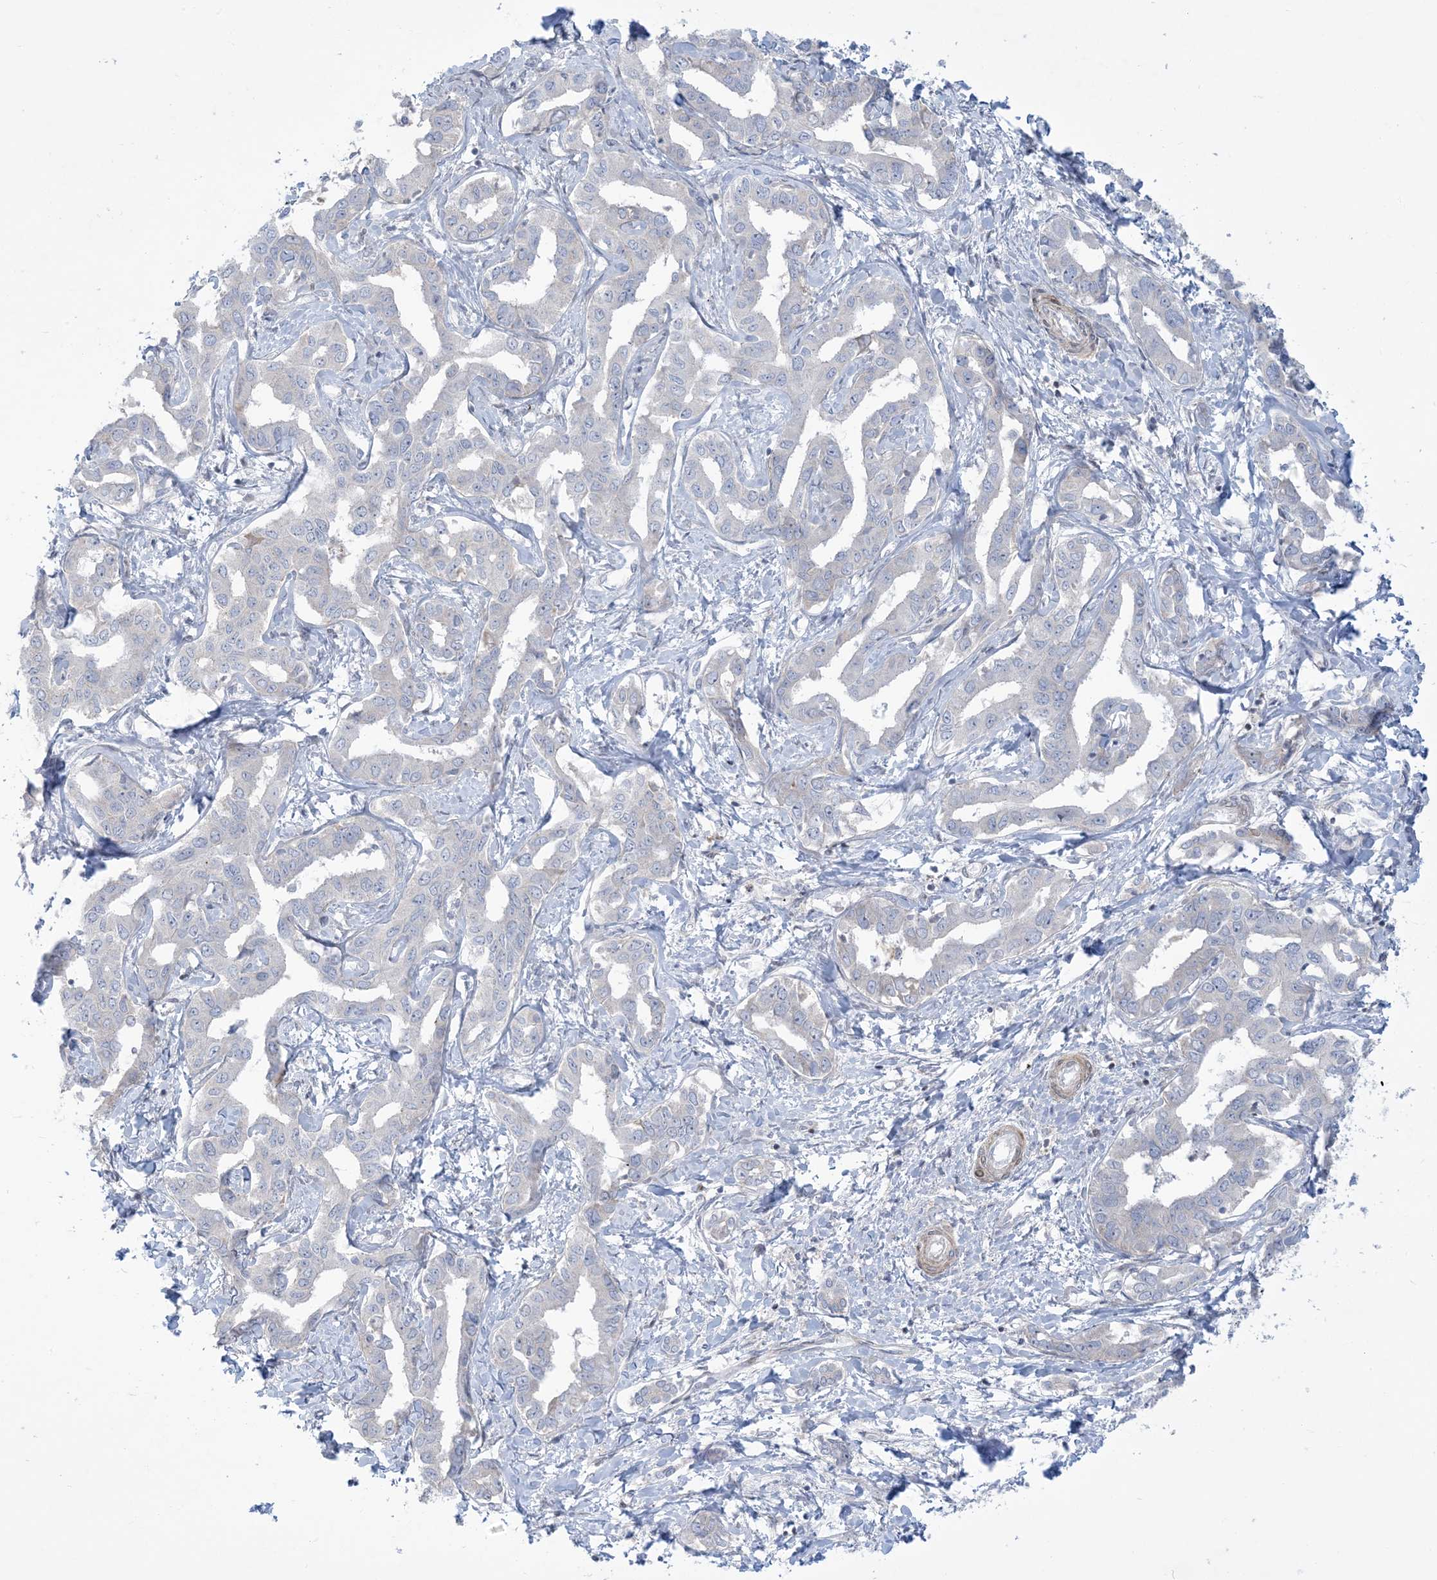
{"staining": {"intensity": "negative", "quantity": "none", "location": "none"}, "tissue": "liver cancer", "cell_type": "Tumor cells", "image_type": "cancer", "snomed": [{"axis": "morphology", "description": "Cholangiocarcinoma"}, {"axis": "topography", "description": "Liver"}], "caption": "This is an immunohistochemistry histopathology image of human liver cholangiocarcinoma. There is no positivity in tumor cells.", "gene": "AFTPH", "patient": {"sex": "male", "age": 59}}